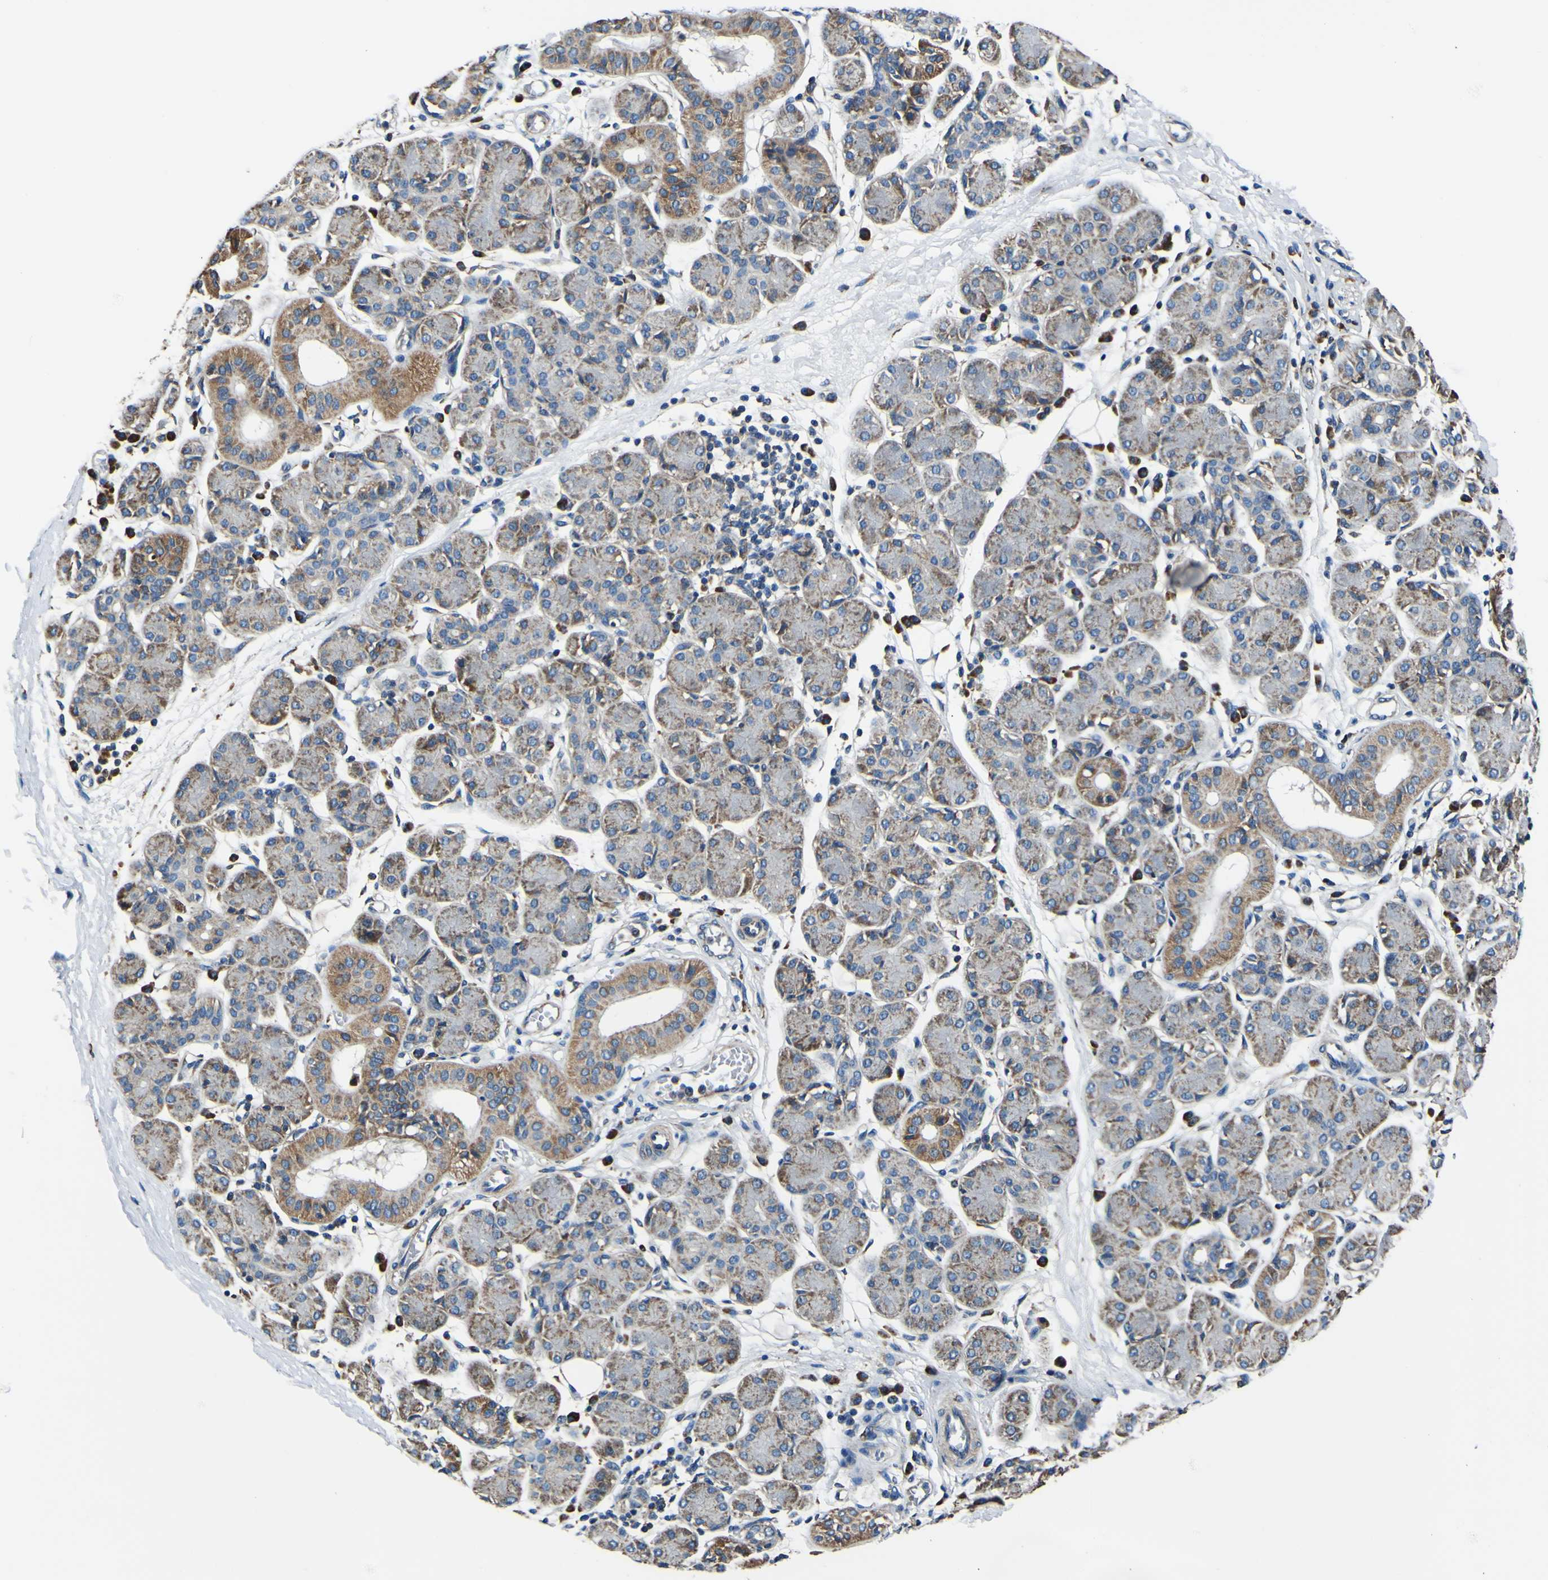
{"staining": {"intensity": "moderate", "quantity": "25%-75%", "location": "cytoplasmic/membranous"}, "tissue": "salivary gland", "cell_type": "Glandular cells", "image_type": "normal", "snomed": [{"axis": "morphology", "description": "Normal tissue, NOS"}, {"axis": "morphology", "description": "Inflammation, NOS"}, {"axis": "topography", "description": "Lymph node"}, {"axis": "topography", "description": "Salivary gland"}], "caption": "Immunohistochemical staining of benign salivary gland reveals moderate cytoplasmic/membranous protein staining in approximately 25%-75% of glandular cells.", "gene": "INPP5A", "patient": {"sex": "male", "age": 3}}